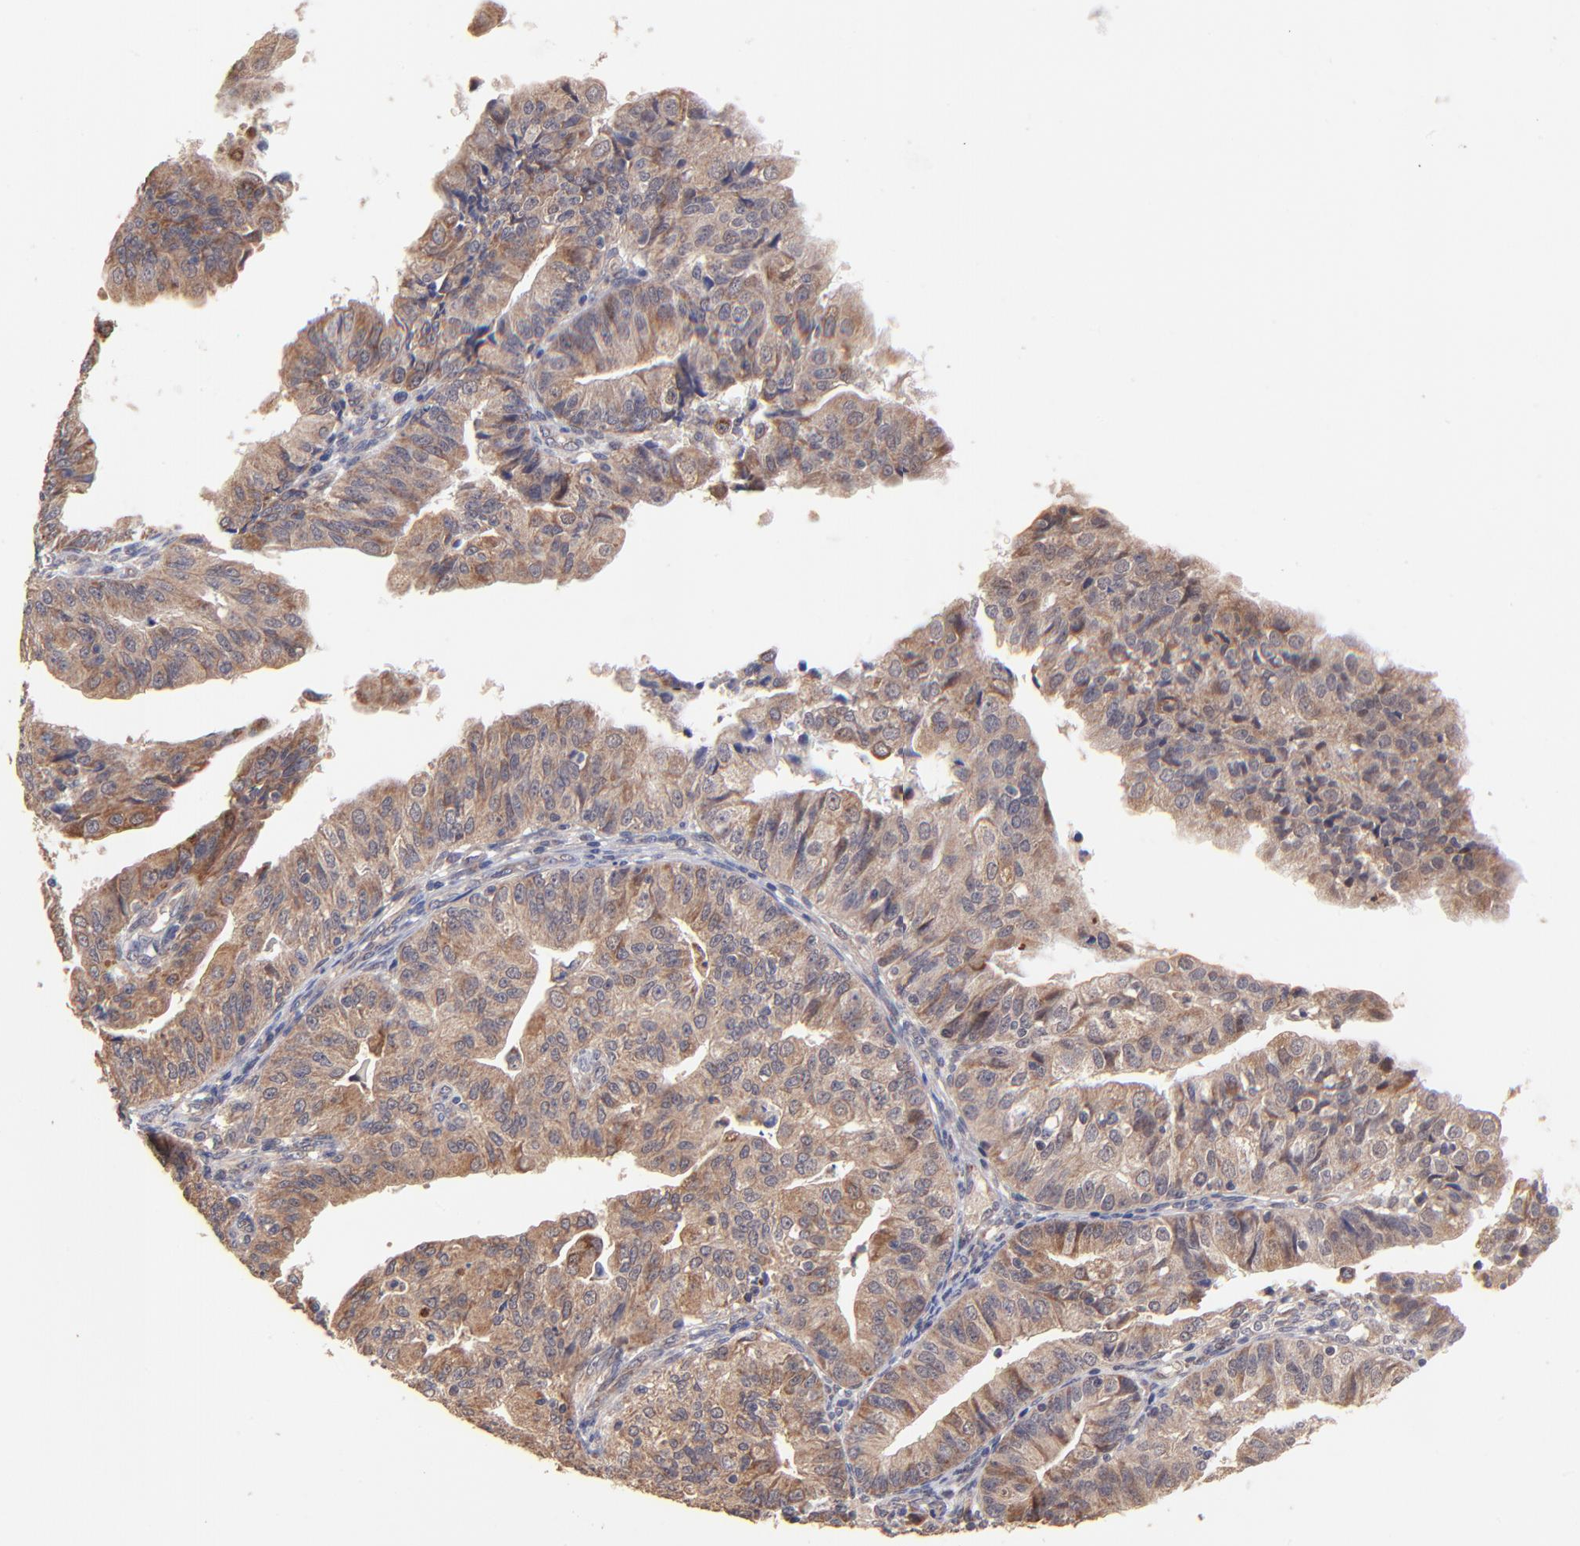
{"staining": {"intensity": "strong", "quantity": ">75%", "location": "cytoplasmic/membranous"}, "tissue": "endometrial cancer", "cell_type": "Tumor cells", "image_type": "cancer", "snomed": [{"axis": "morphology", "description": "Adenocarcinoma, NOS"}, {"axis": "topography", "description": "Endometrium"}], "caption": "Endometrial adenocarcinoma stained with a protein marker shows strong staining in tumor cells.", "gene": "BAIAP2L2", "patient": {"sex": "female", "age": 56}}